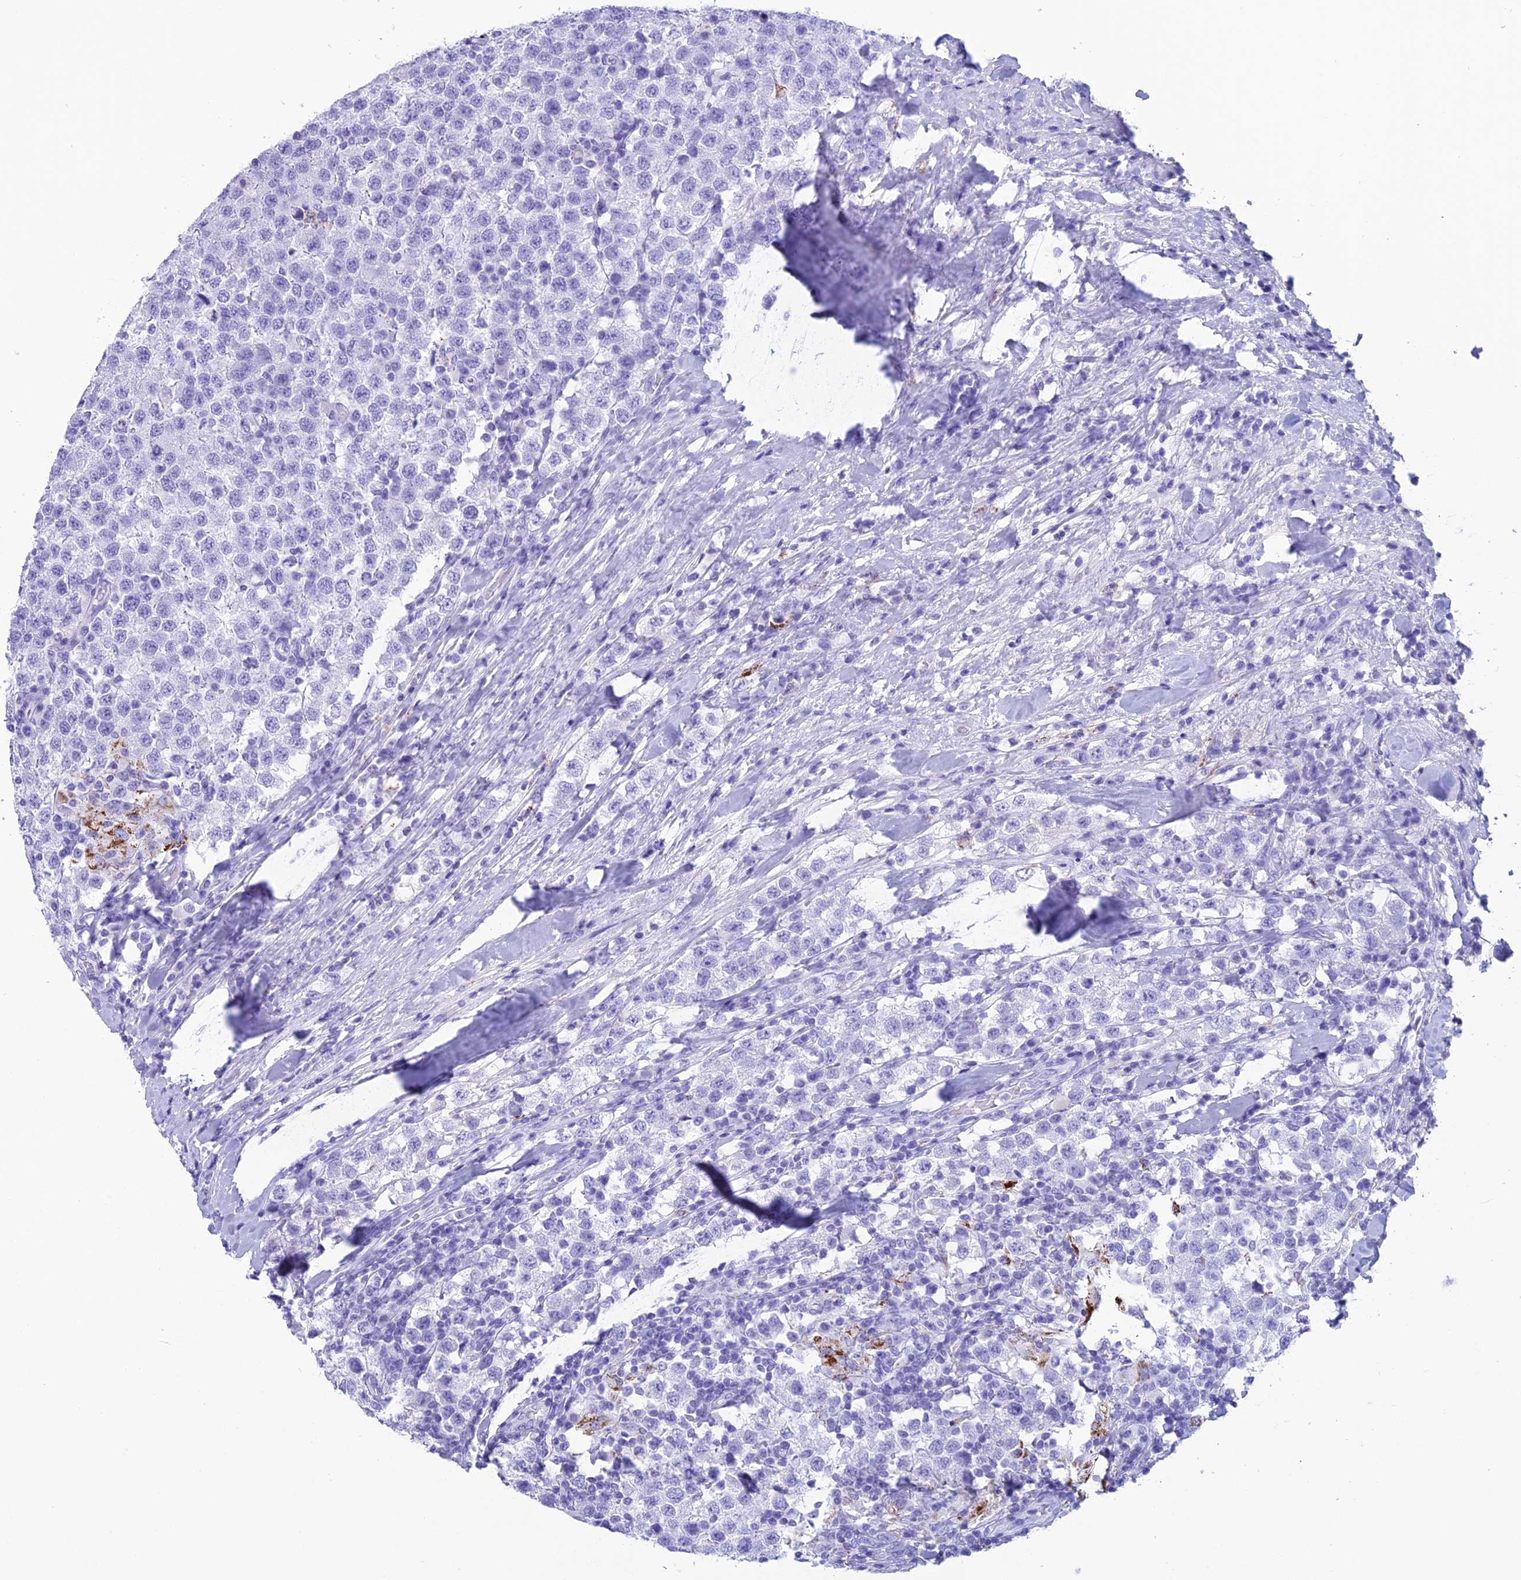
{"staining": {"intensity": "strong", "quantity": "<25%", "location": "cytoplasmic/membranous"}, "tissue": "testis cancer", "cell_type": "Tumor cells", "image_type": "cancer", "snomed": [{"axis": "morphology", "description": "Seminoma, NOS"}, {"axis": "topography", "description": "Testis"}], "caption": "This histopathology image exhibits testis cancer stained with IHC to label a protein in brown. The cytoplasmic/membranous of tumor cells show strong positivity for the protein. Nuclei are counter-stained blue.", "gene": "TRAM1L1", "patient": {"sex": "male", "age": 34}}